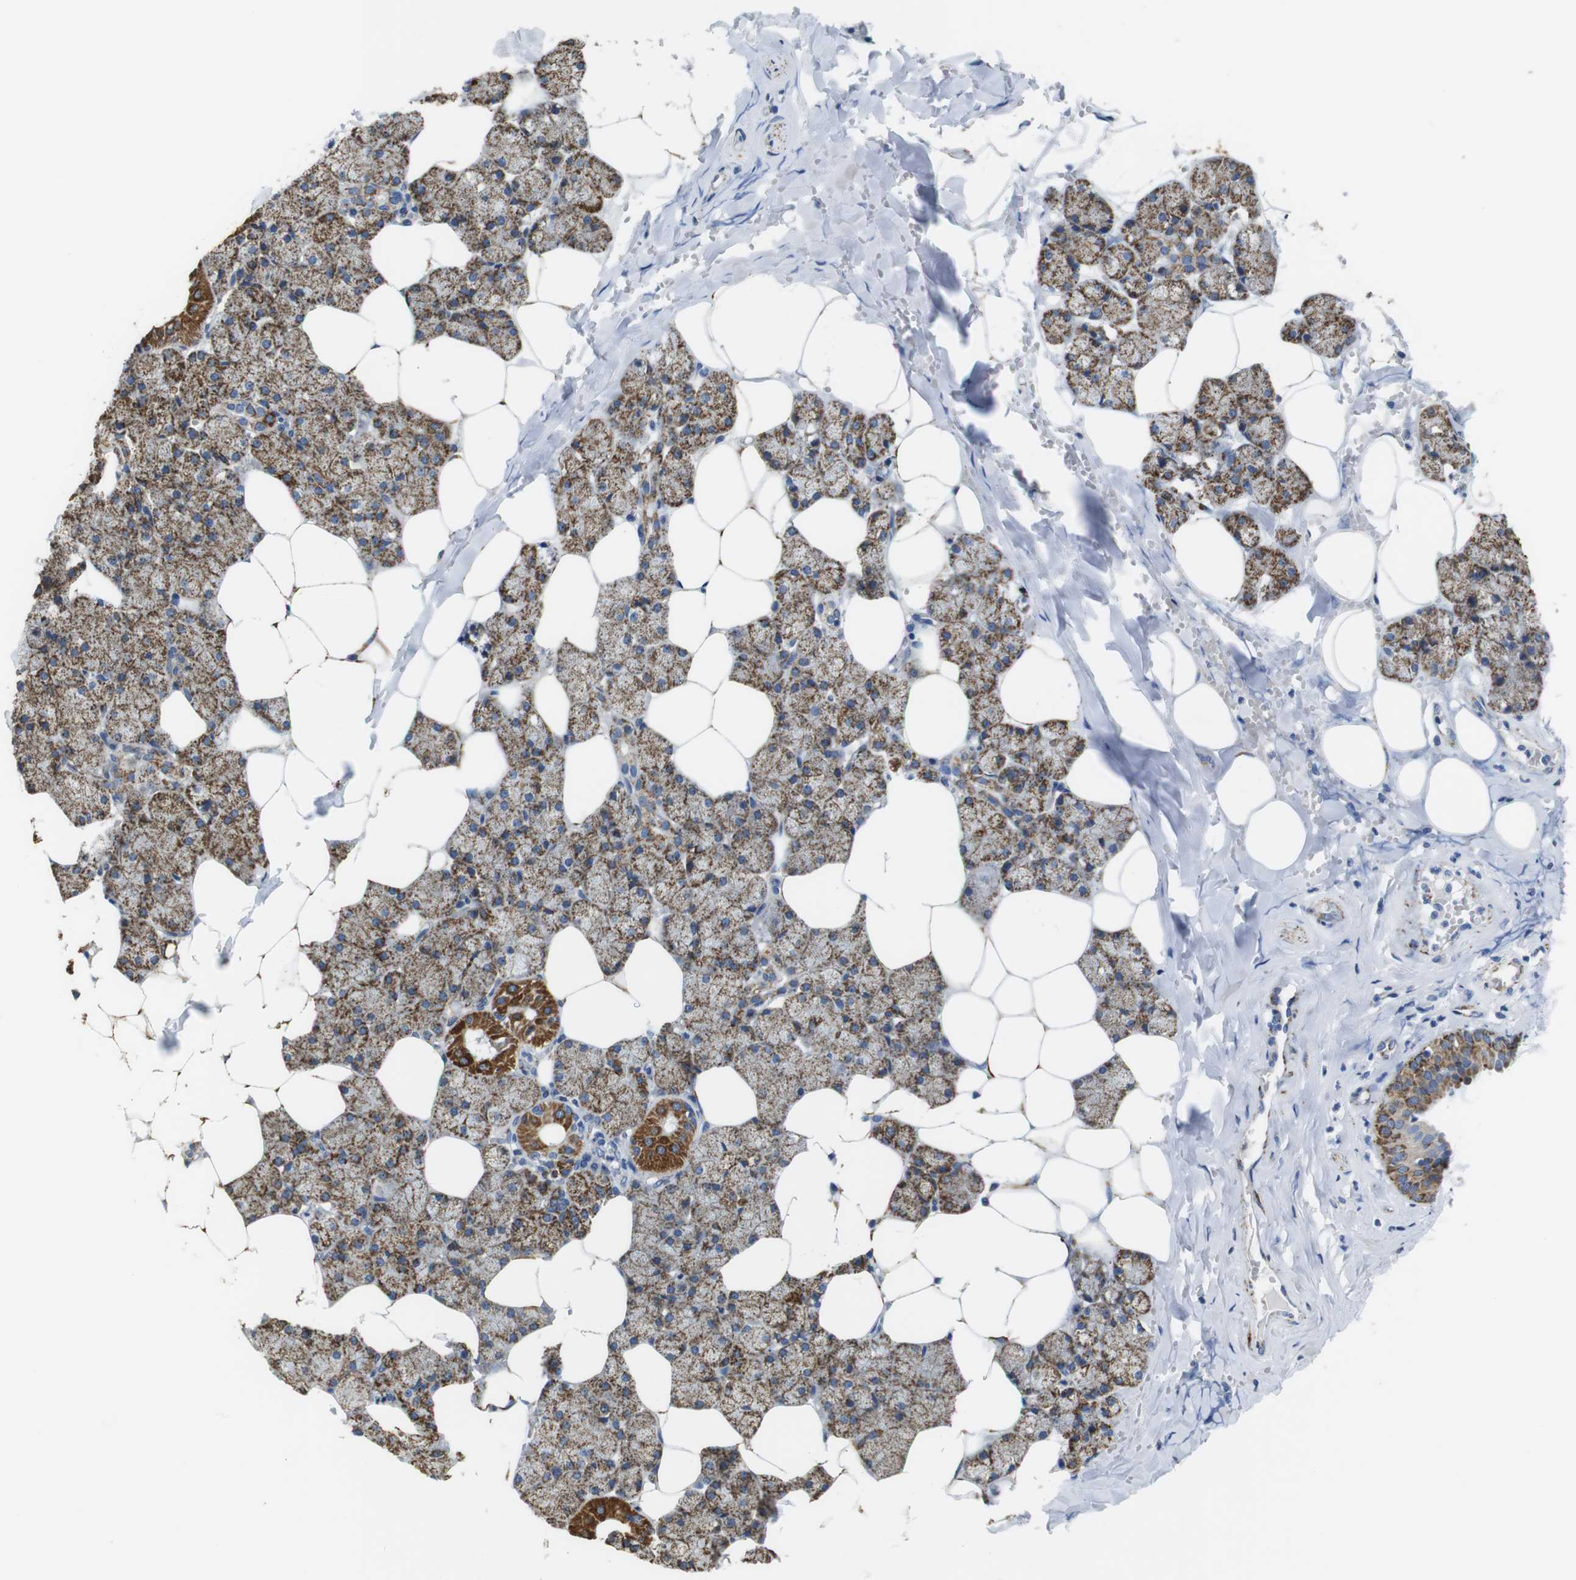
{"staining": {"intensity": "moderate", "quantity": "25%-75%", "location": "cytoplasmic/membranous"}, "tissue": "salivary gland", "cell_type": "Glandular cells", "image_type": "normal", "snomed": [{"axis": "morphology", "description": "Normal tissue, NOS"}, {"axis": "topography", "description": "Salivary gland"}], "caption": "Immunohistochemical staining of normal salivary gland shows 25%-75% levels of moderate cytoplasmic/membranous protein positivity in about 25%-75% of glandular cells. (IHC, brightfield microscopy, high magnification).", "gene": "MAOA", "patient": {"sex": "male", "age": 62}}